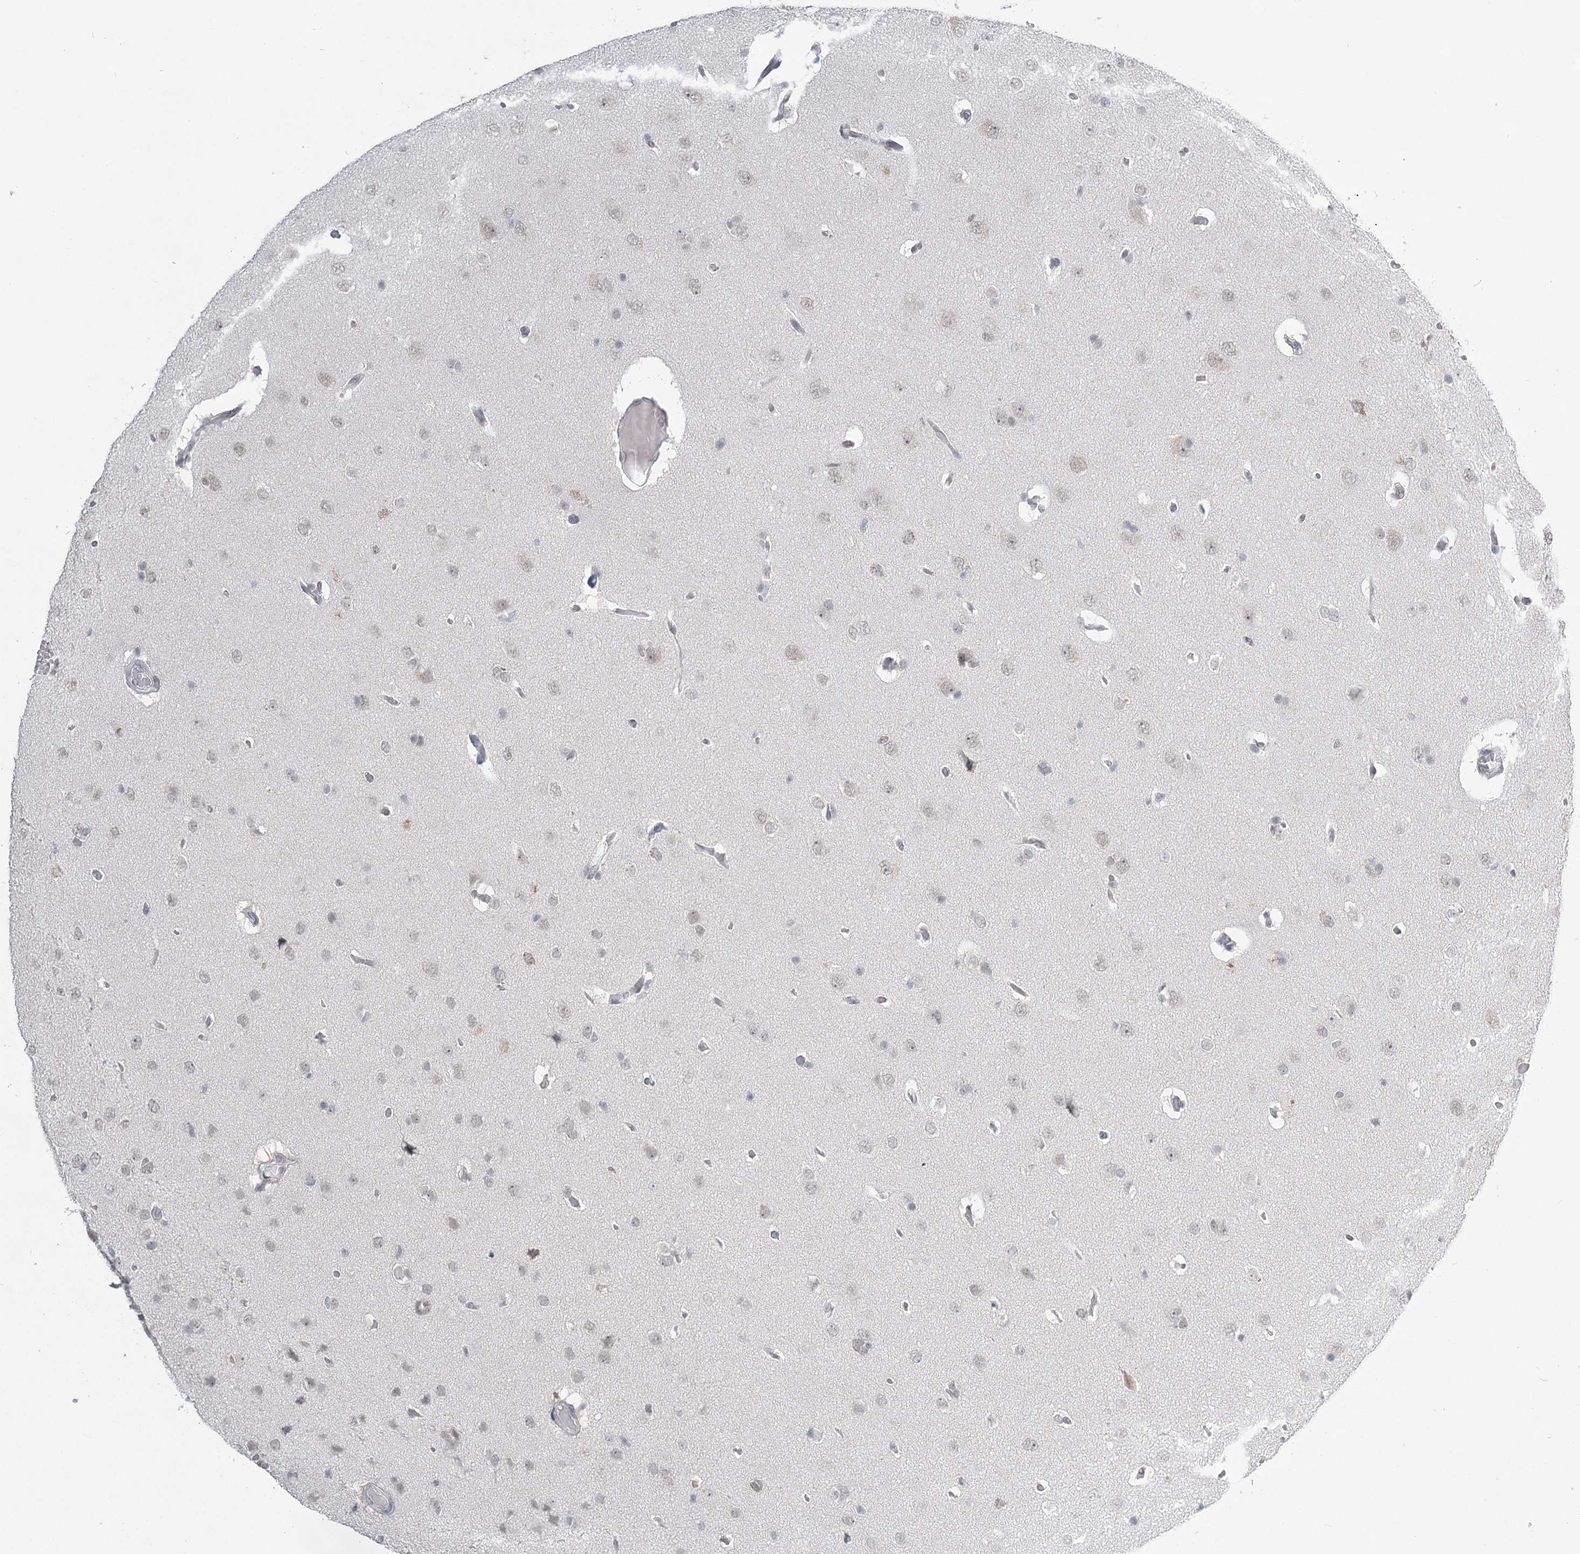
{"staining": {"intensity": "negative", "quantity": "none", "location": "none"}, "tissue": "glioma", "cell_type": "Tumor cells", "image_type": "cancer", "snomed": [{"axis": "morphology", "description": "Glioma, malignant, High grade"}, {"axis": "topography", "description": "Brain"}], "caption": "IHC of high-grade glioma (malignant) shows no positivity in tumor cells.", "gene": "TMEM70", "patient": {"sex": "female", "age": 59}}